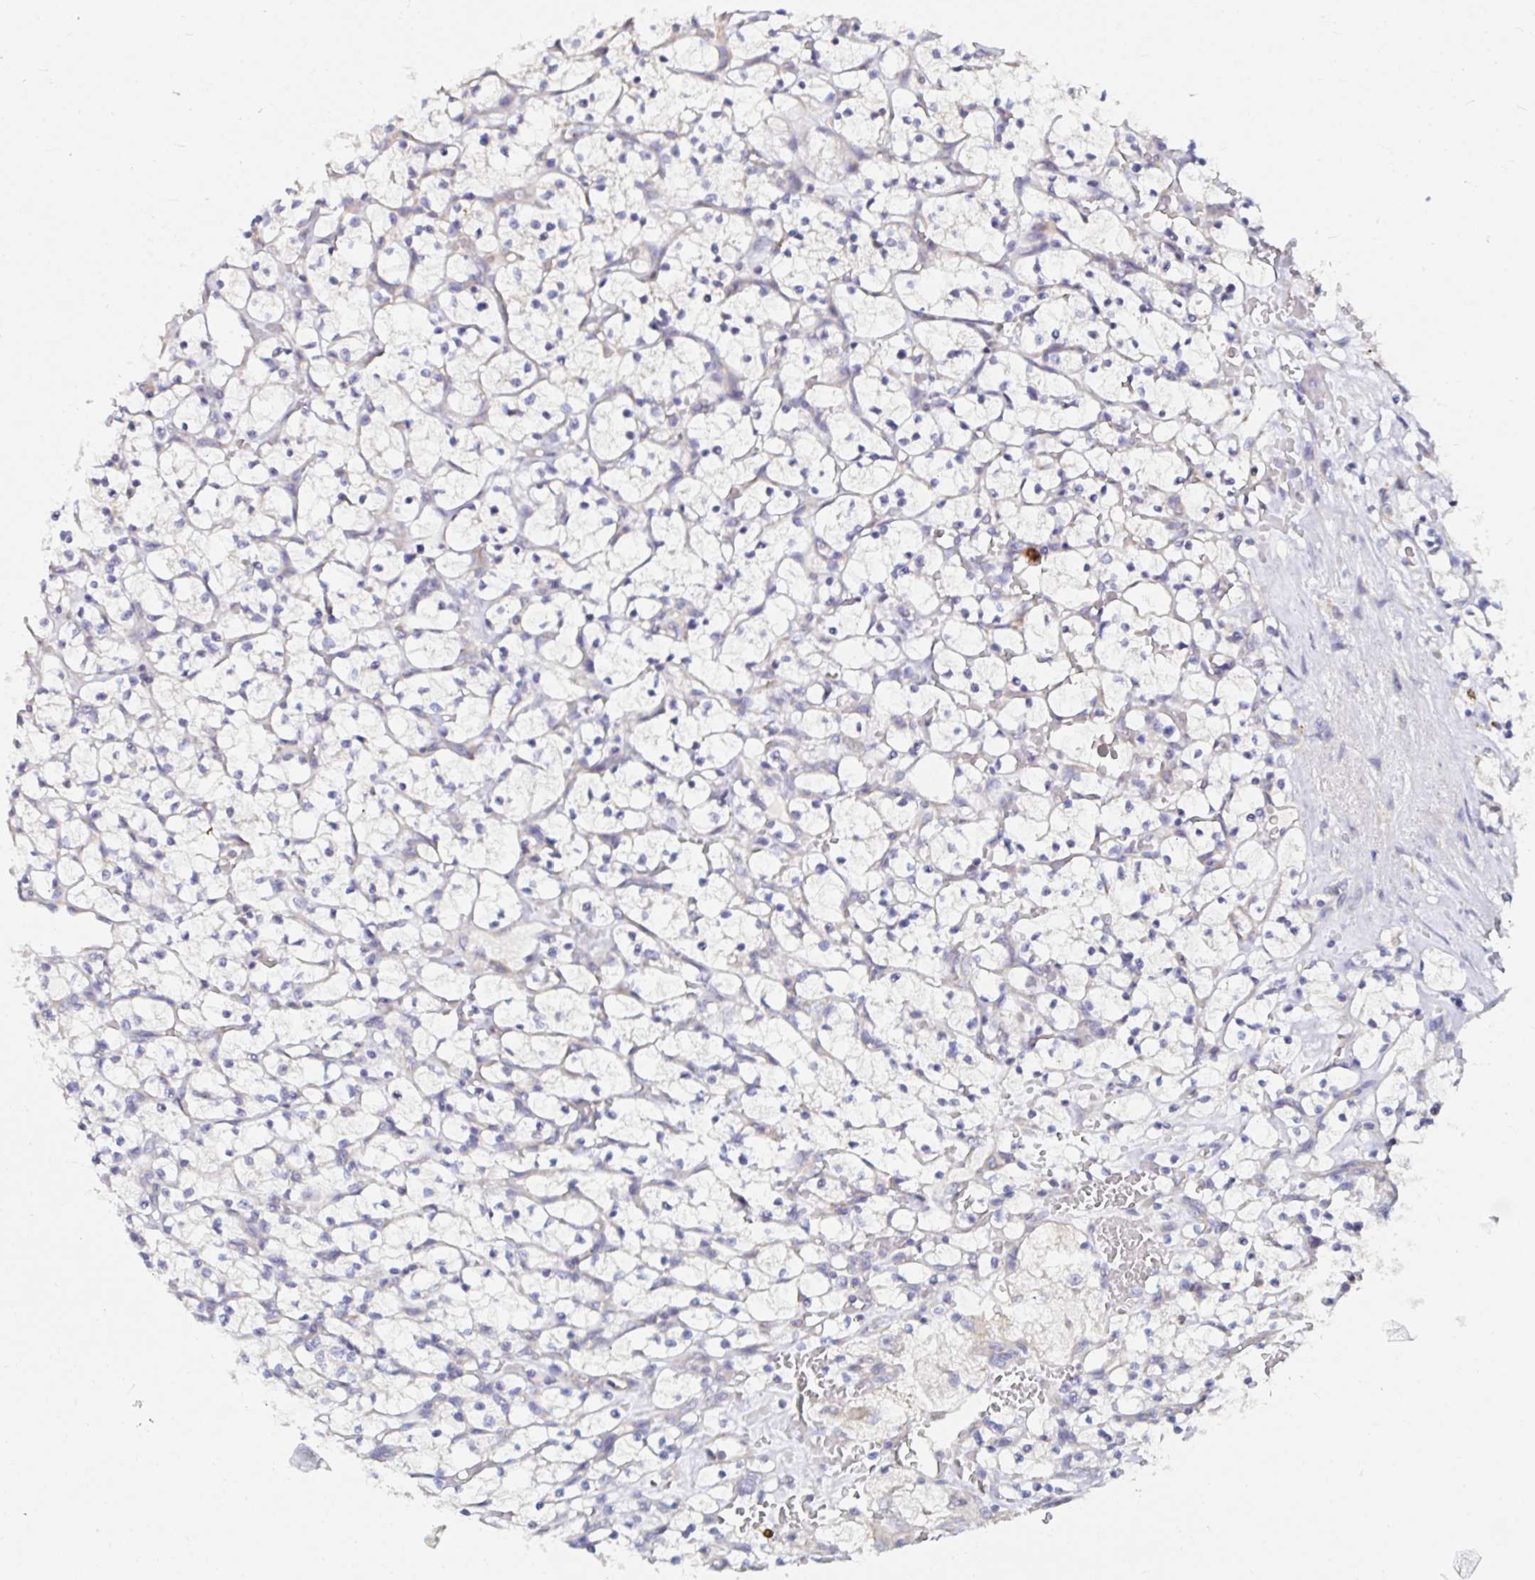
{"staining": {"intensity": "negative", "quantity": "none", "location": "none"}, "tissue": "renal cancer", "cell_type": "Tumor cells", "image_type": "cancer", "snomed": [{"axis": "morphology", "description": "Adenocarcinoma, NOS"}, {"axis": "topography", "description": "Kidney"}], "caption": "Image shows no significant protein expression in tumor cells of adenocarcinoma (renal).", "gene": "VSIG2", "patient": {"sex": "female", "age": 64}}